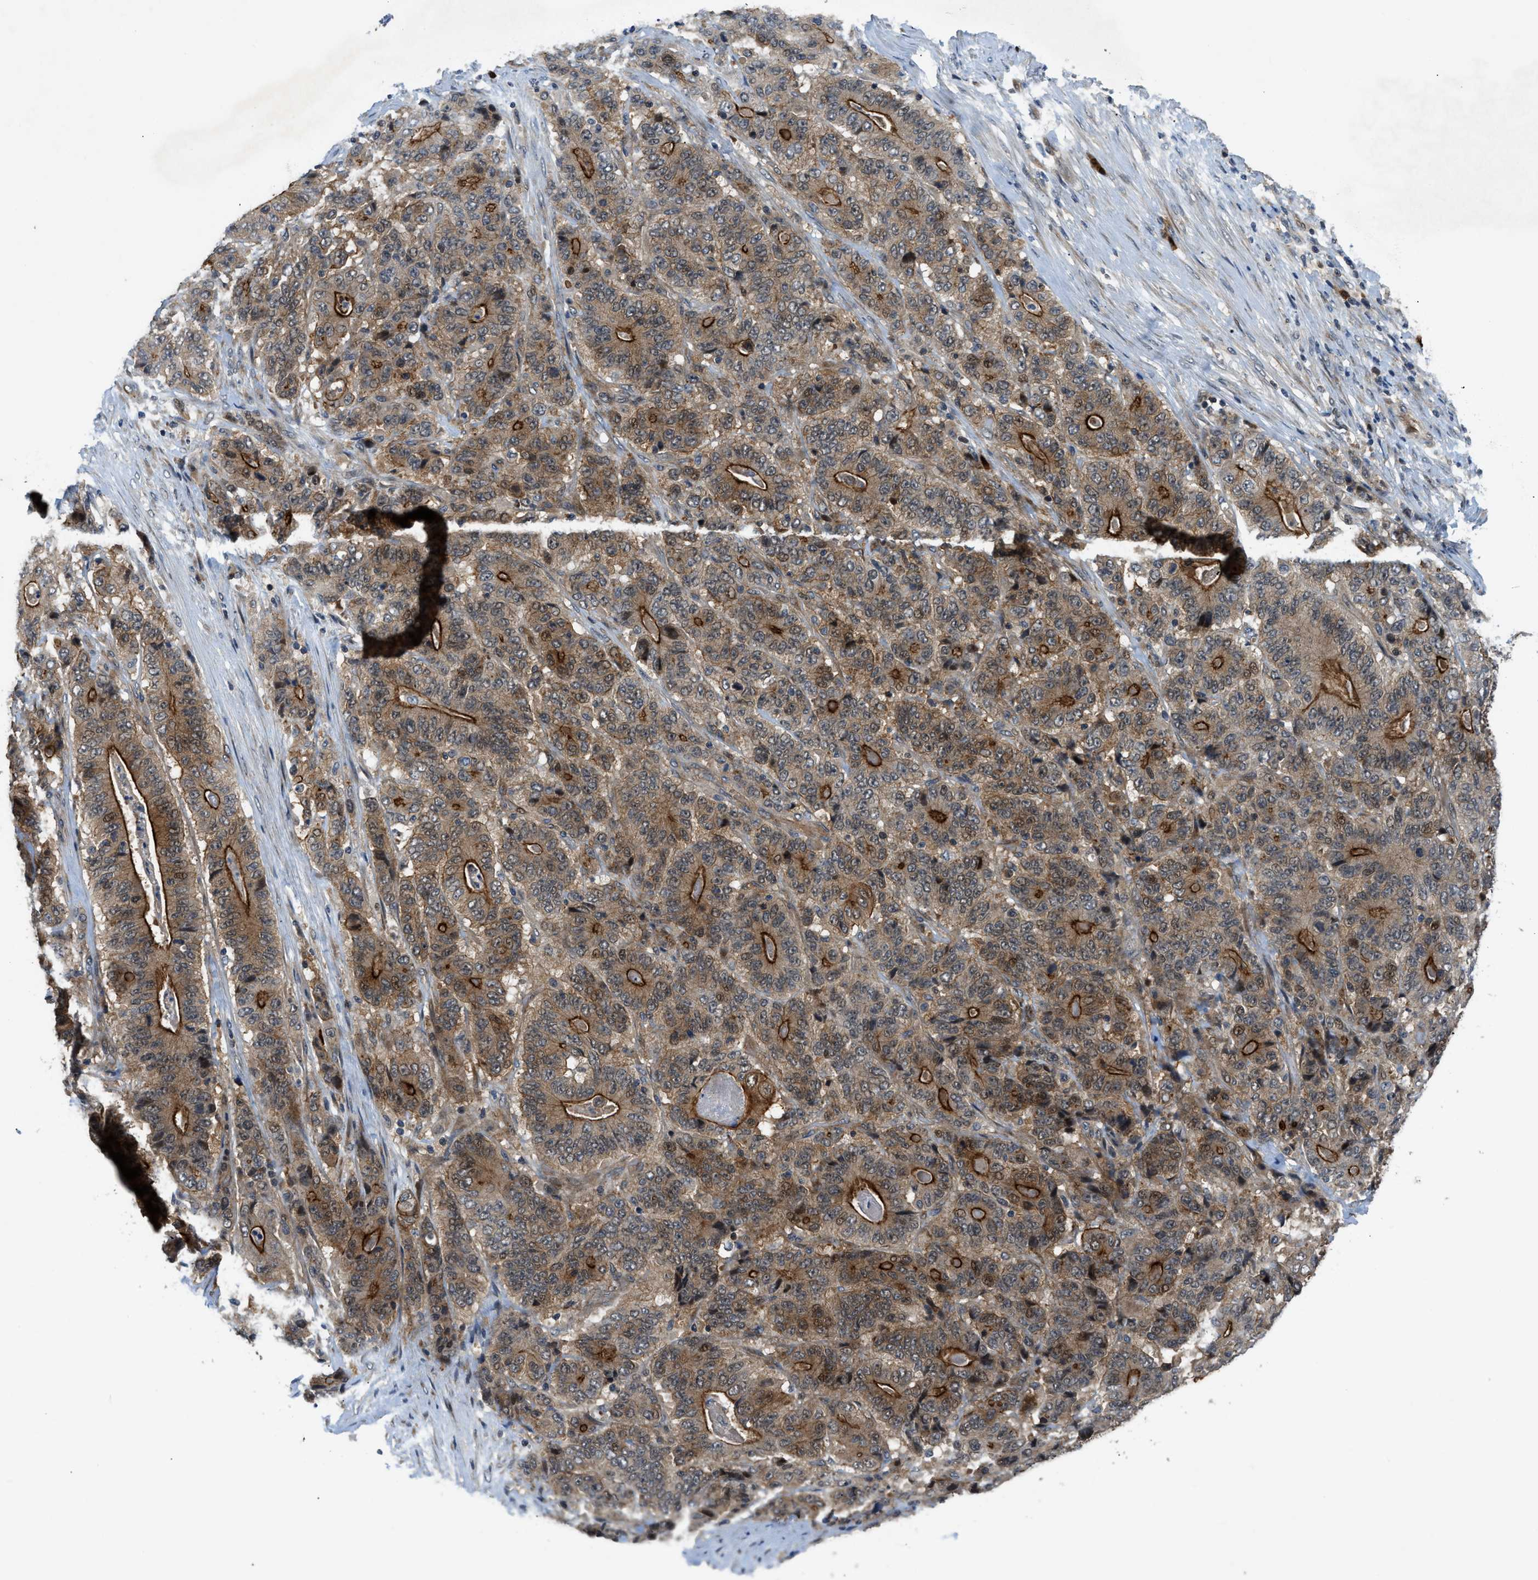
{"staining": {"intensity": "moderate", "quantity": ">75%", "location": "cytoplasmic/membranous"}, "tissue": "stomach cancer", "cell_type": "Tumor cells", "image_type": "cancer", "snomed": [{"axis": "morphology", "description": "Adenocarcinoma, NOS"}, {"axis": "topography", "description": "Stomach"}], "caption": "Brown immunohistochemical staining in stomach cancer demonstrates moderate cytoplasmic/membranous expression in about >75% of tumor cells.", "gene": "TRAK2", "patient": {"sex": "female", "age": 73}}